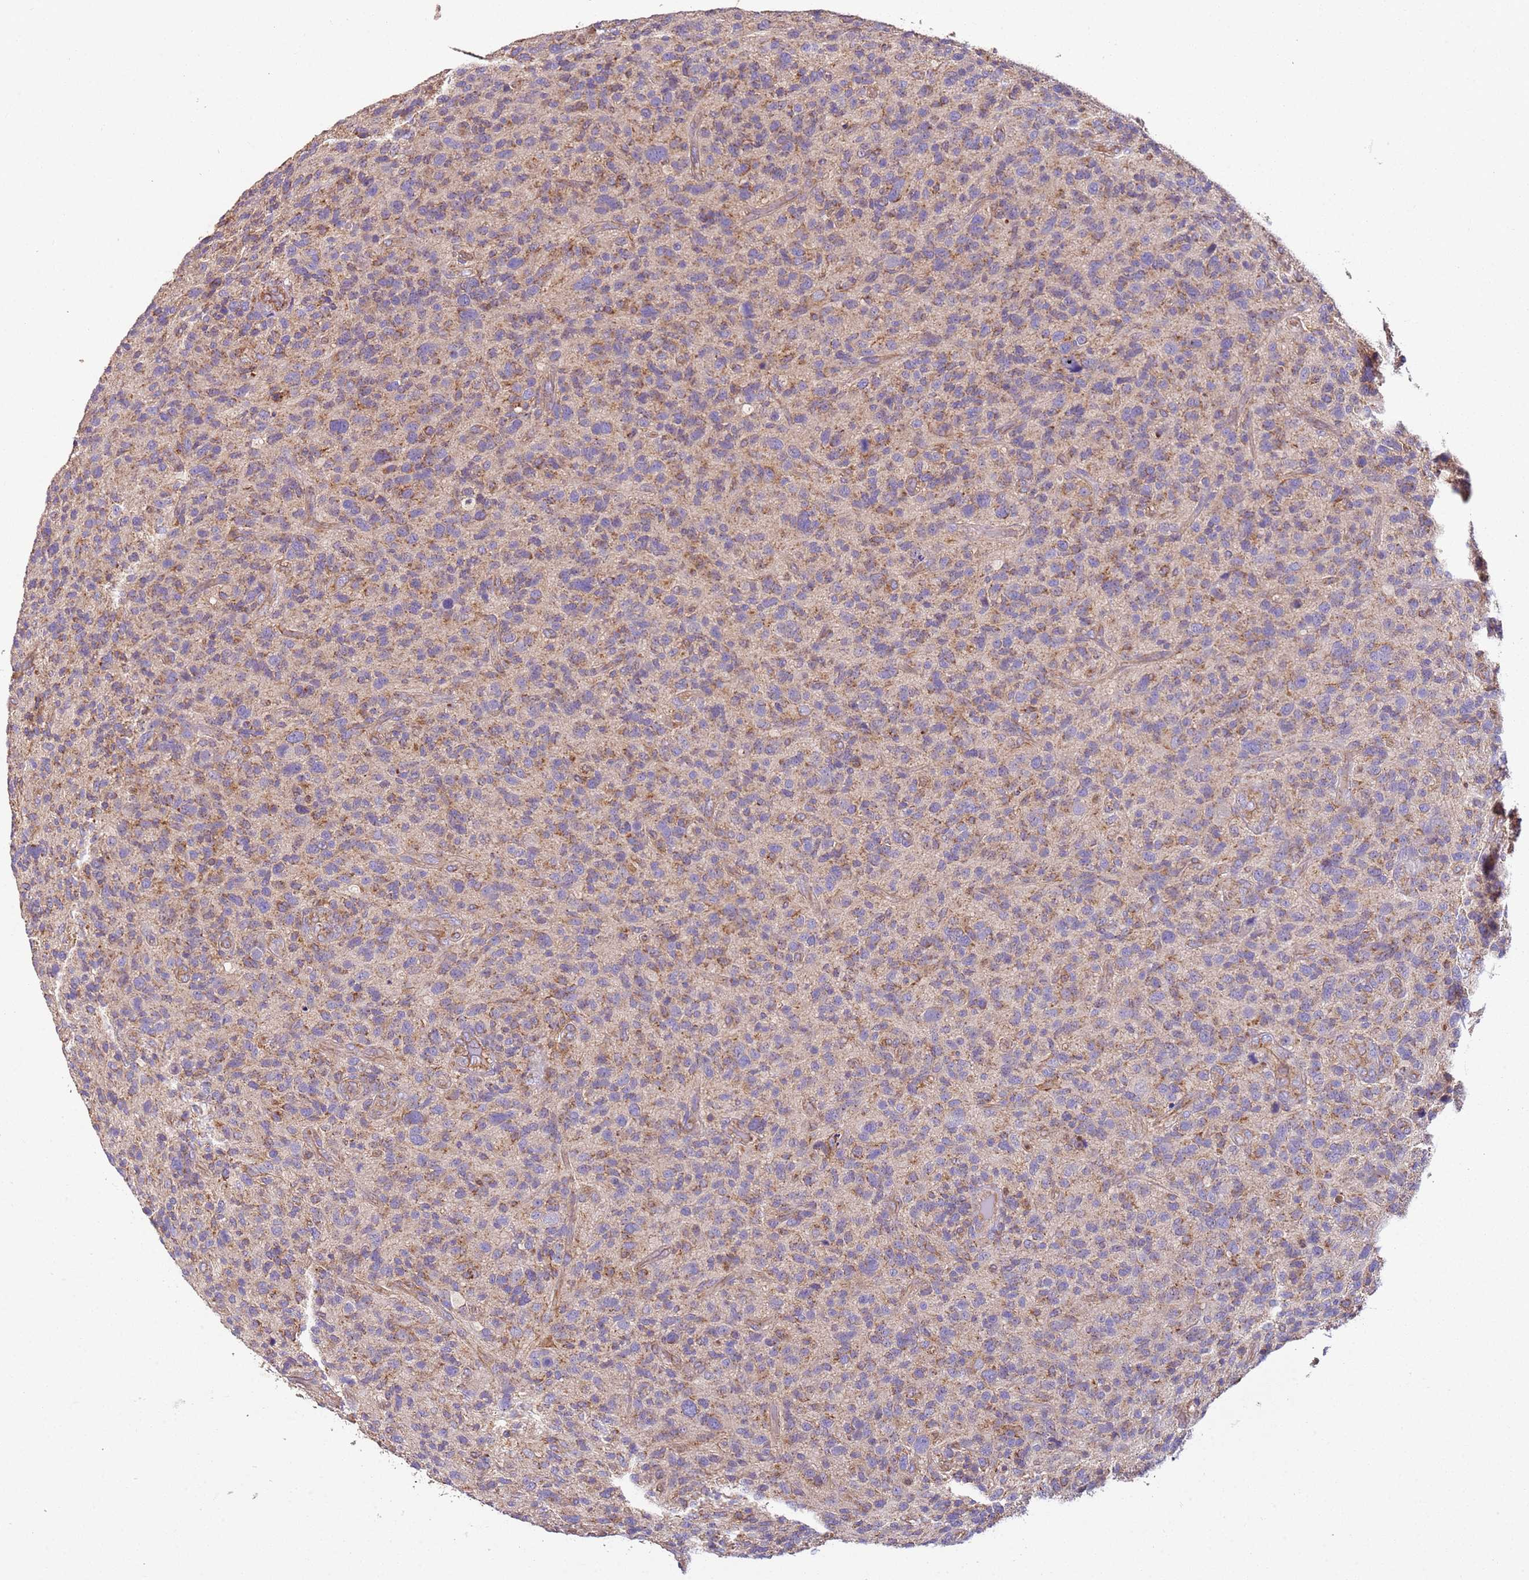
{"staining": {"intensity": "moderate", "quantity": "<25%", "location": "cytoplasmic/membranous"}, "tissue": "glioma", "cell_type": "Tumor cells", "image_type": "cancer", "snomed": [{"axis": "morphology", "description": "Glioma, malignant, High grade"}, {"axis": "topography", "description": "Brain"}], "caption": "A low amount of moderate cytoplasmic/membranous staining is present in approximately <25% of tumor cells in high-grade glioma (malignant) tissue.", "gene": "RMND5A", "patient": {"sex": "male", "age": 47}}